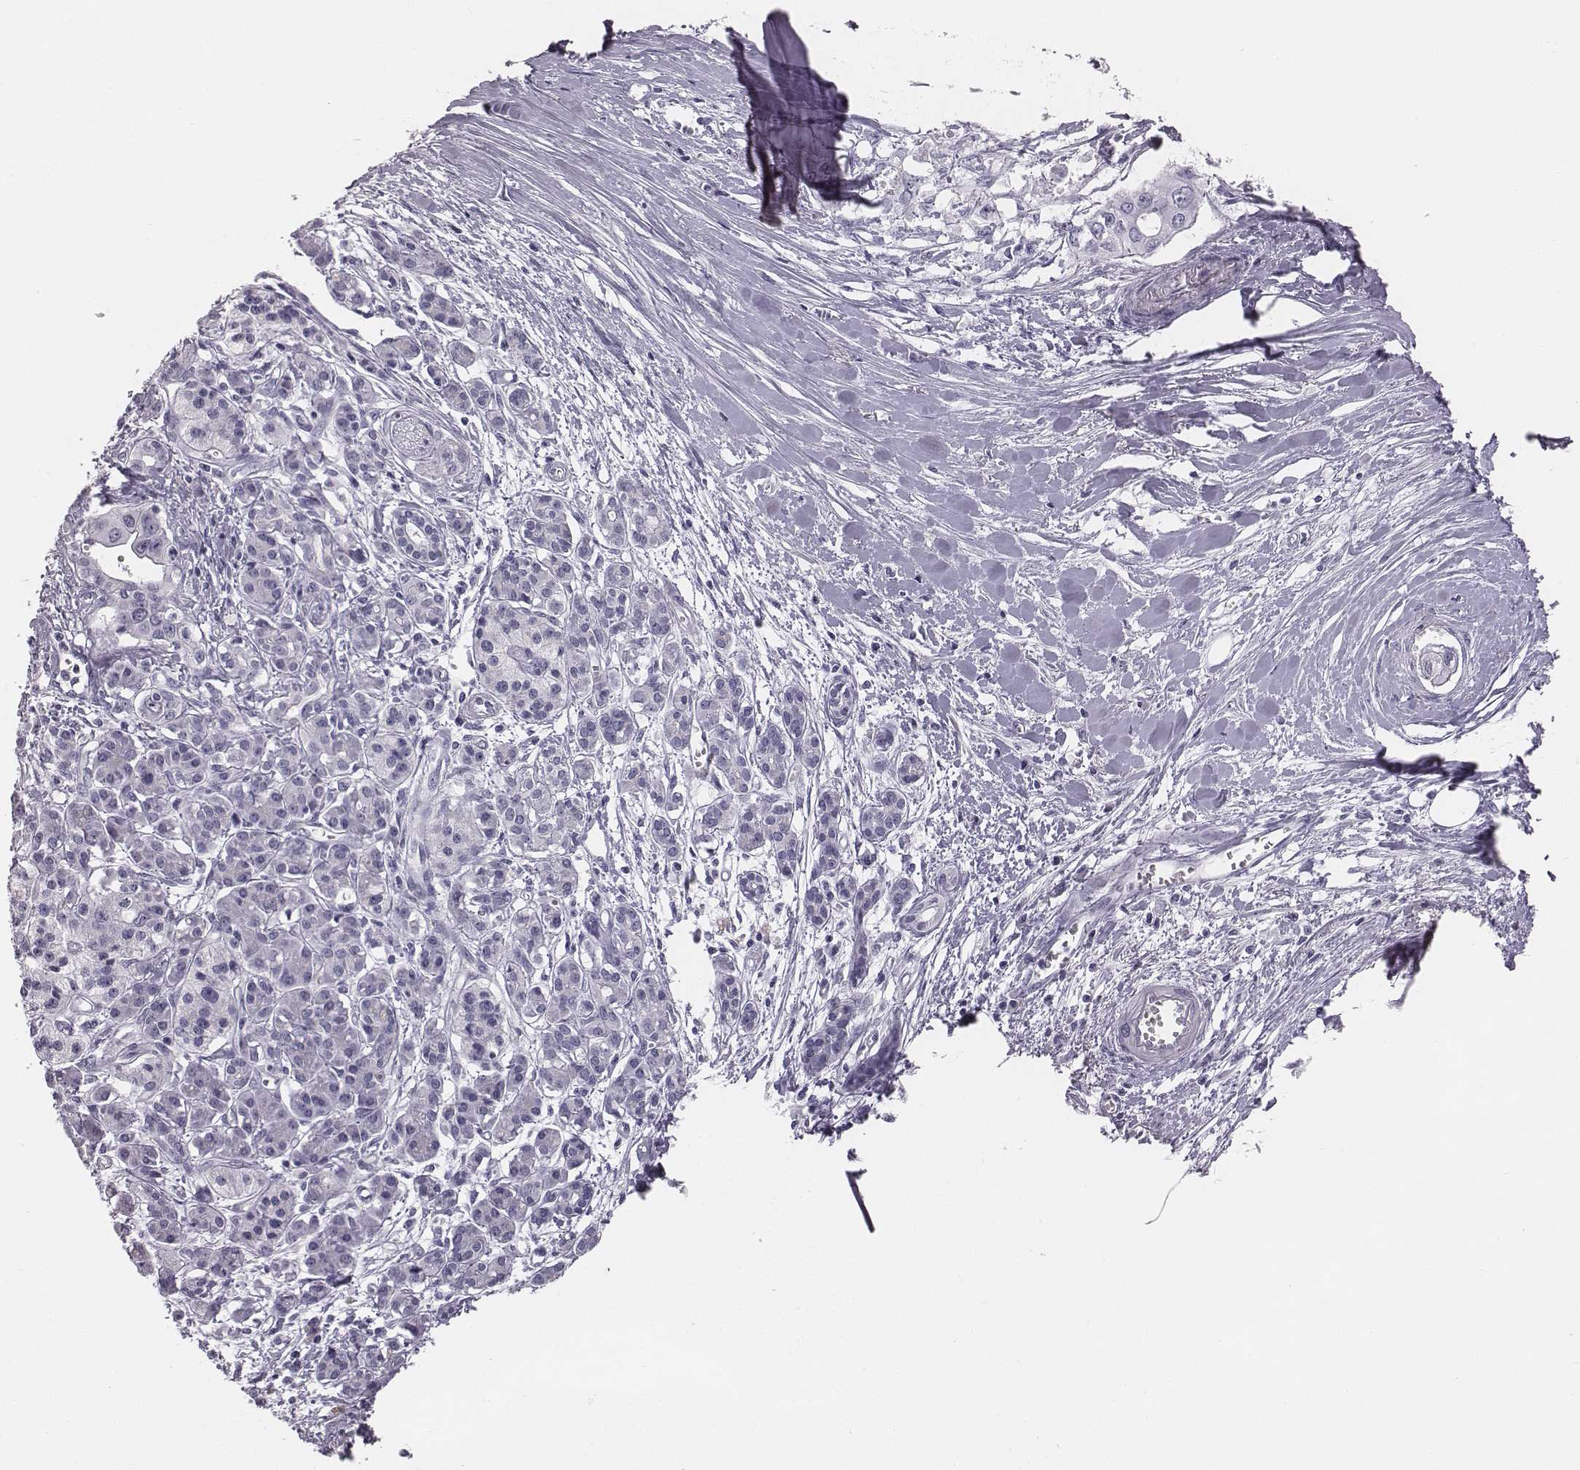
{"staining": {"intensity": "negative", "quantity": "none", "location": "none"}, "tissue": "pancreatic cancer", "cell_type": "Tumor cells", "image_type": "cancer", "snomed": [{"axis": "morphology", "description": "Adenocarcinoma, NOS"}, {"axis": "topography", "description": "Pancreas"}], "caption": "High magnification brightfield microscopy of pancreatic adenocarcinoma stained with DAB (3,3'-diaminobenzidine) (brown) and counterstained with hematoxylin (blue): tumor cells show no significant expression. (DAB (3,3'-diaminobenzidine) IHC with hematoxylin counter stain).", "gene": "HBZ", "patient": {"sex": "male", "age": 60}}